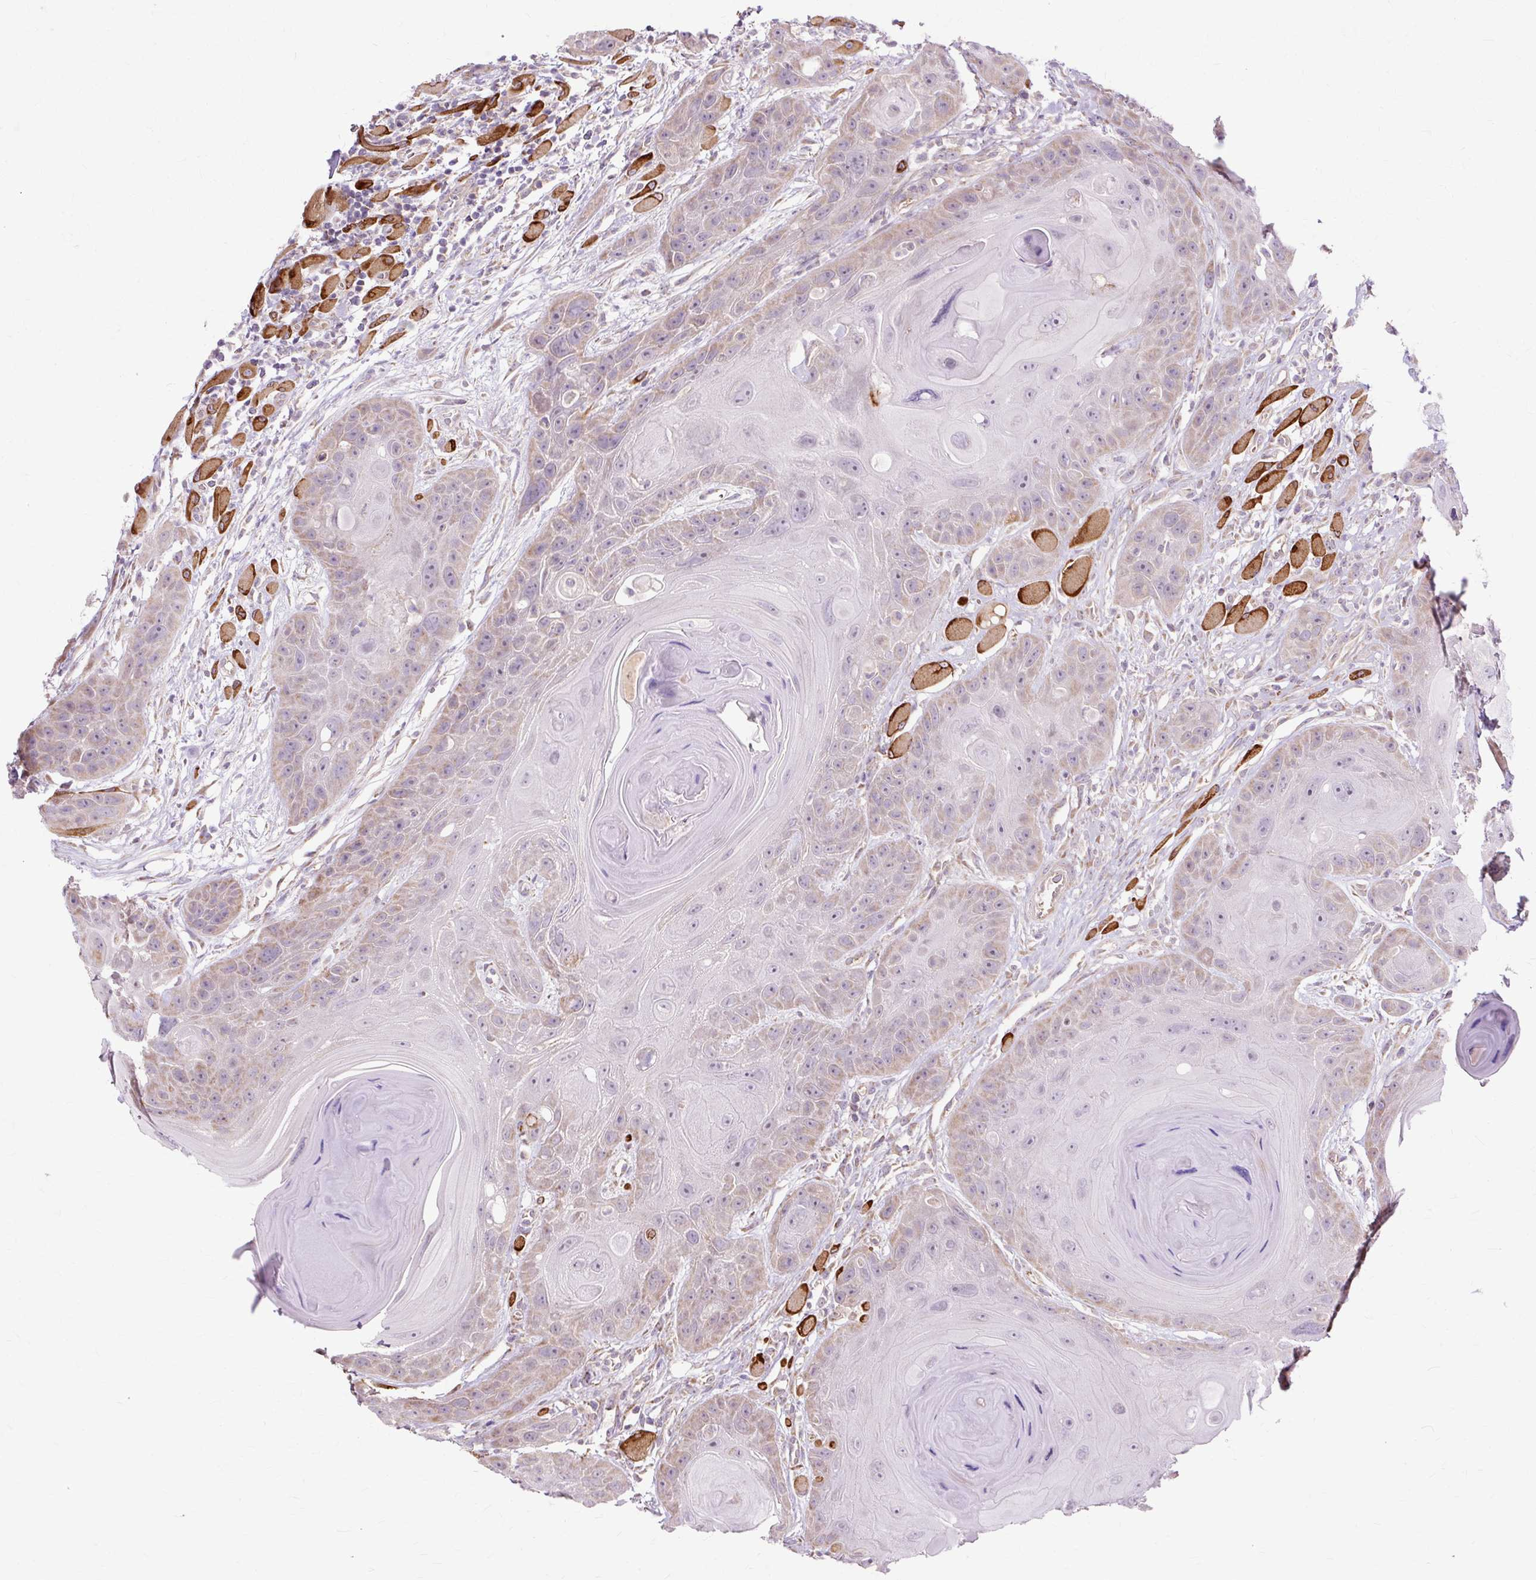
{"staining": {"intensity": "weak", "quantity": "25%-75%", "location": "cytoplasmic/membranous"}, "tissue": "head and neck cancer", "cell_type": "Tumor cells", "image_type": "cancer", "snomed": [{"axis": "morphology", "description": "Squamous cell carcinoma, NOS"}, {"axis": "topography", "description": "Head-Neck"}], "caption": "Head and neck squamous cell carcinoma stained with immunohistochemistry (IHC) reveals weak cytoplasmic/membranous staining in approximately 25%-75% of tumor cells. (IHC, brightfield microscopy, high magnification).", "gene": "PDZD2", "patient": {"sex": "female", "age": 59}}